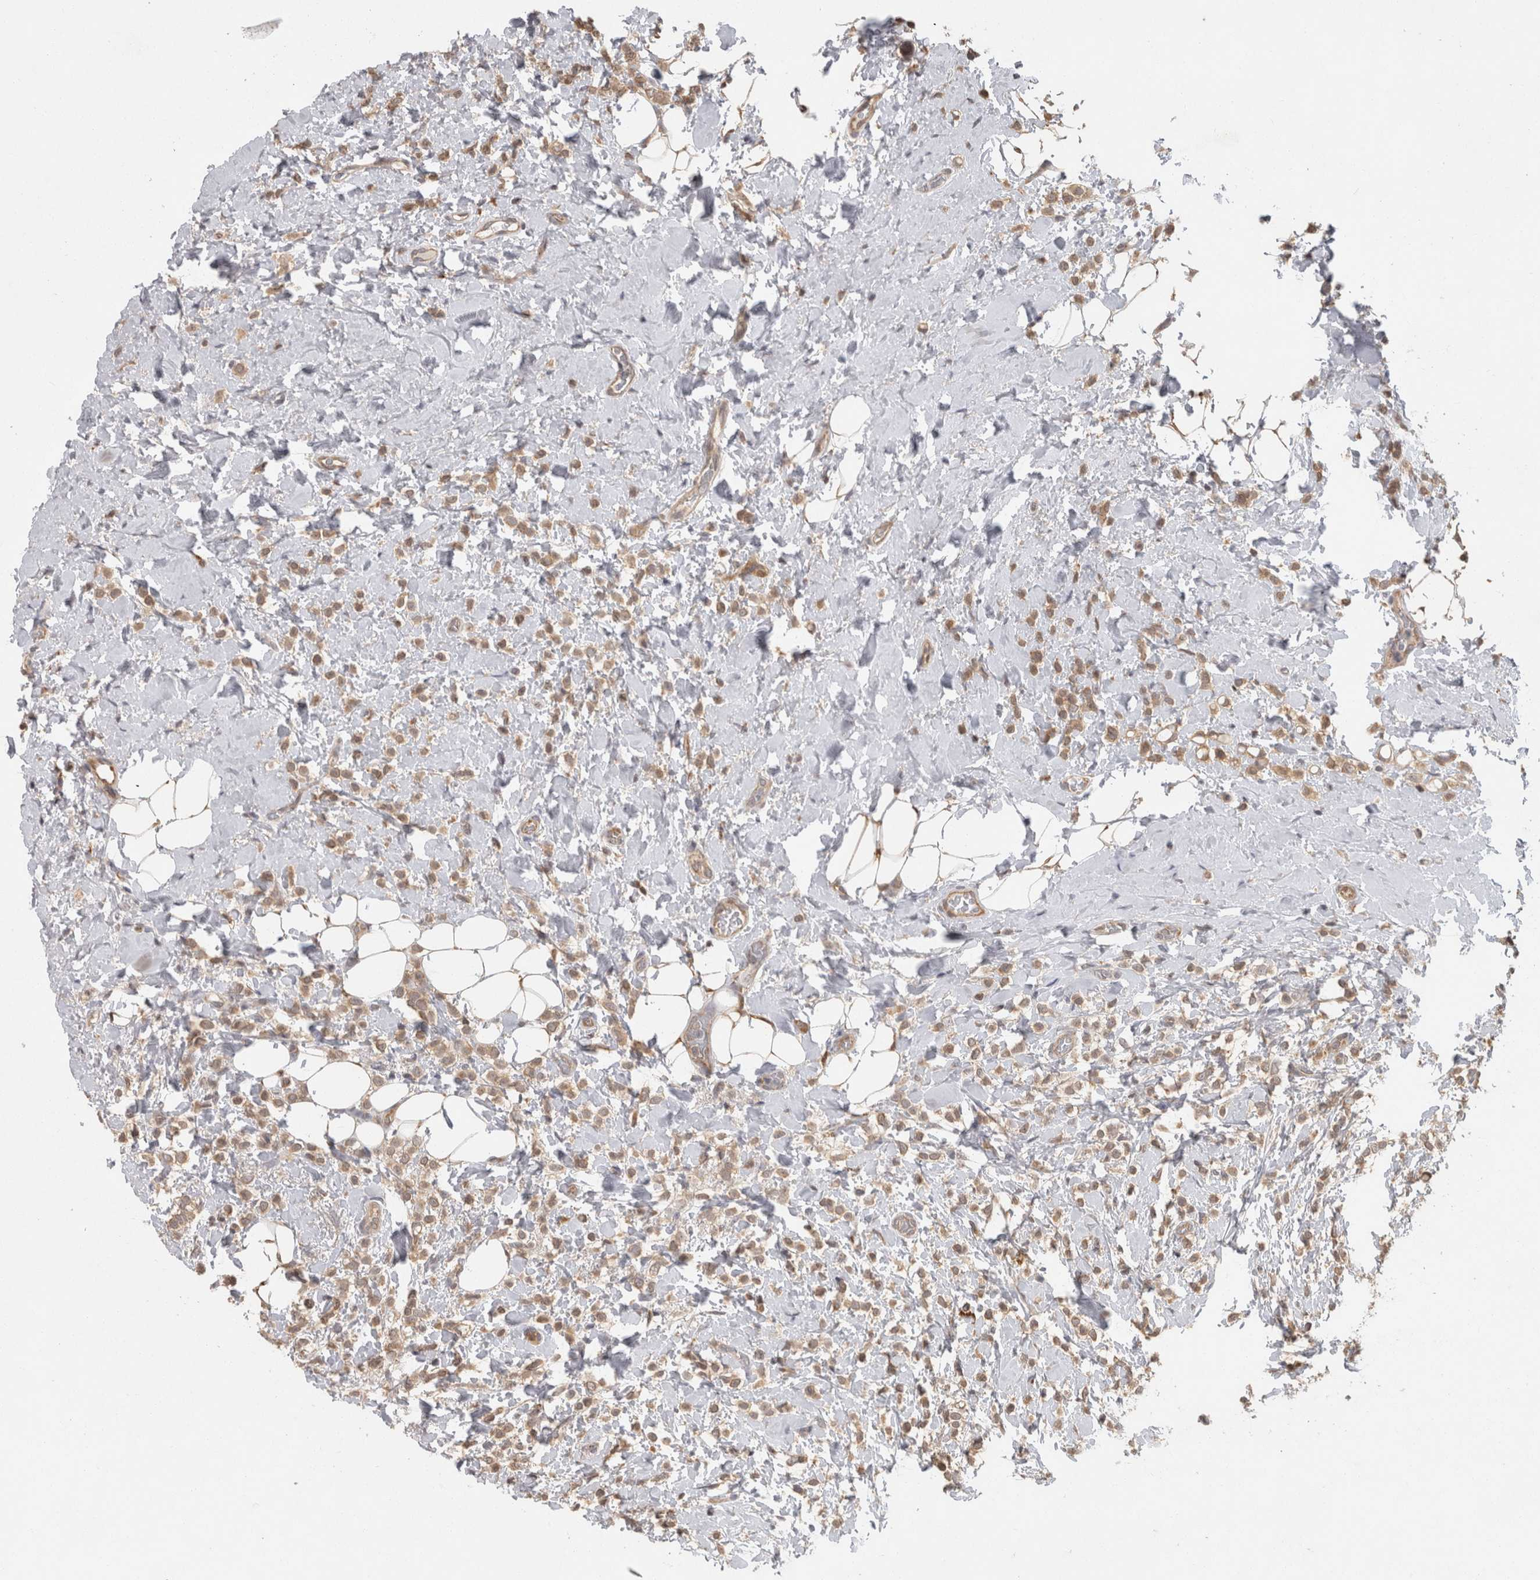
{"staining": {"intensity": "weak", "quantity": ">75%", "location": "cytoplasmic/membranous"}, "tissue": "breast cancer", "cell_type": "Tumor cells", "image_type": "cancer", "snomed": [{"axis": "morphology", "description": "Normal tissue, NOS"}, {"axis": "morphology", "description": "Lobular carcinoma"}, {"axis": "topography", "description": "Breast"}], "caption": "Approximately >75% of tumor cells in breast lobular carcinoma reveal weak cytoplasmic/membranous protein positivity as visualized by brown immunohistochemical staining.", "gene": "ACAT2", "patient": {"sex": "female", "age": 50}}